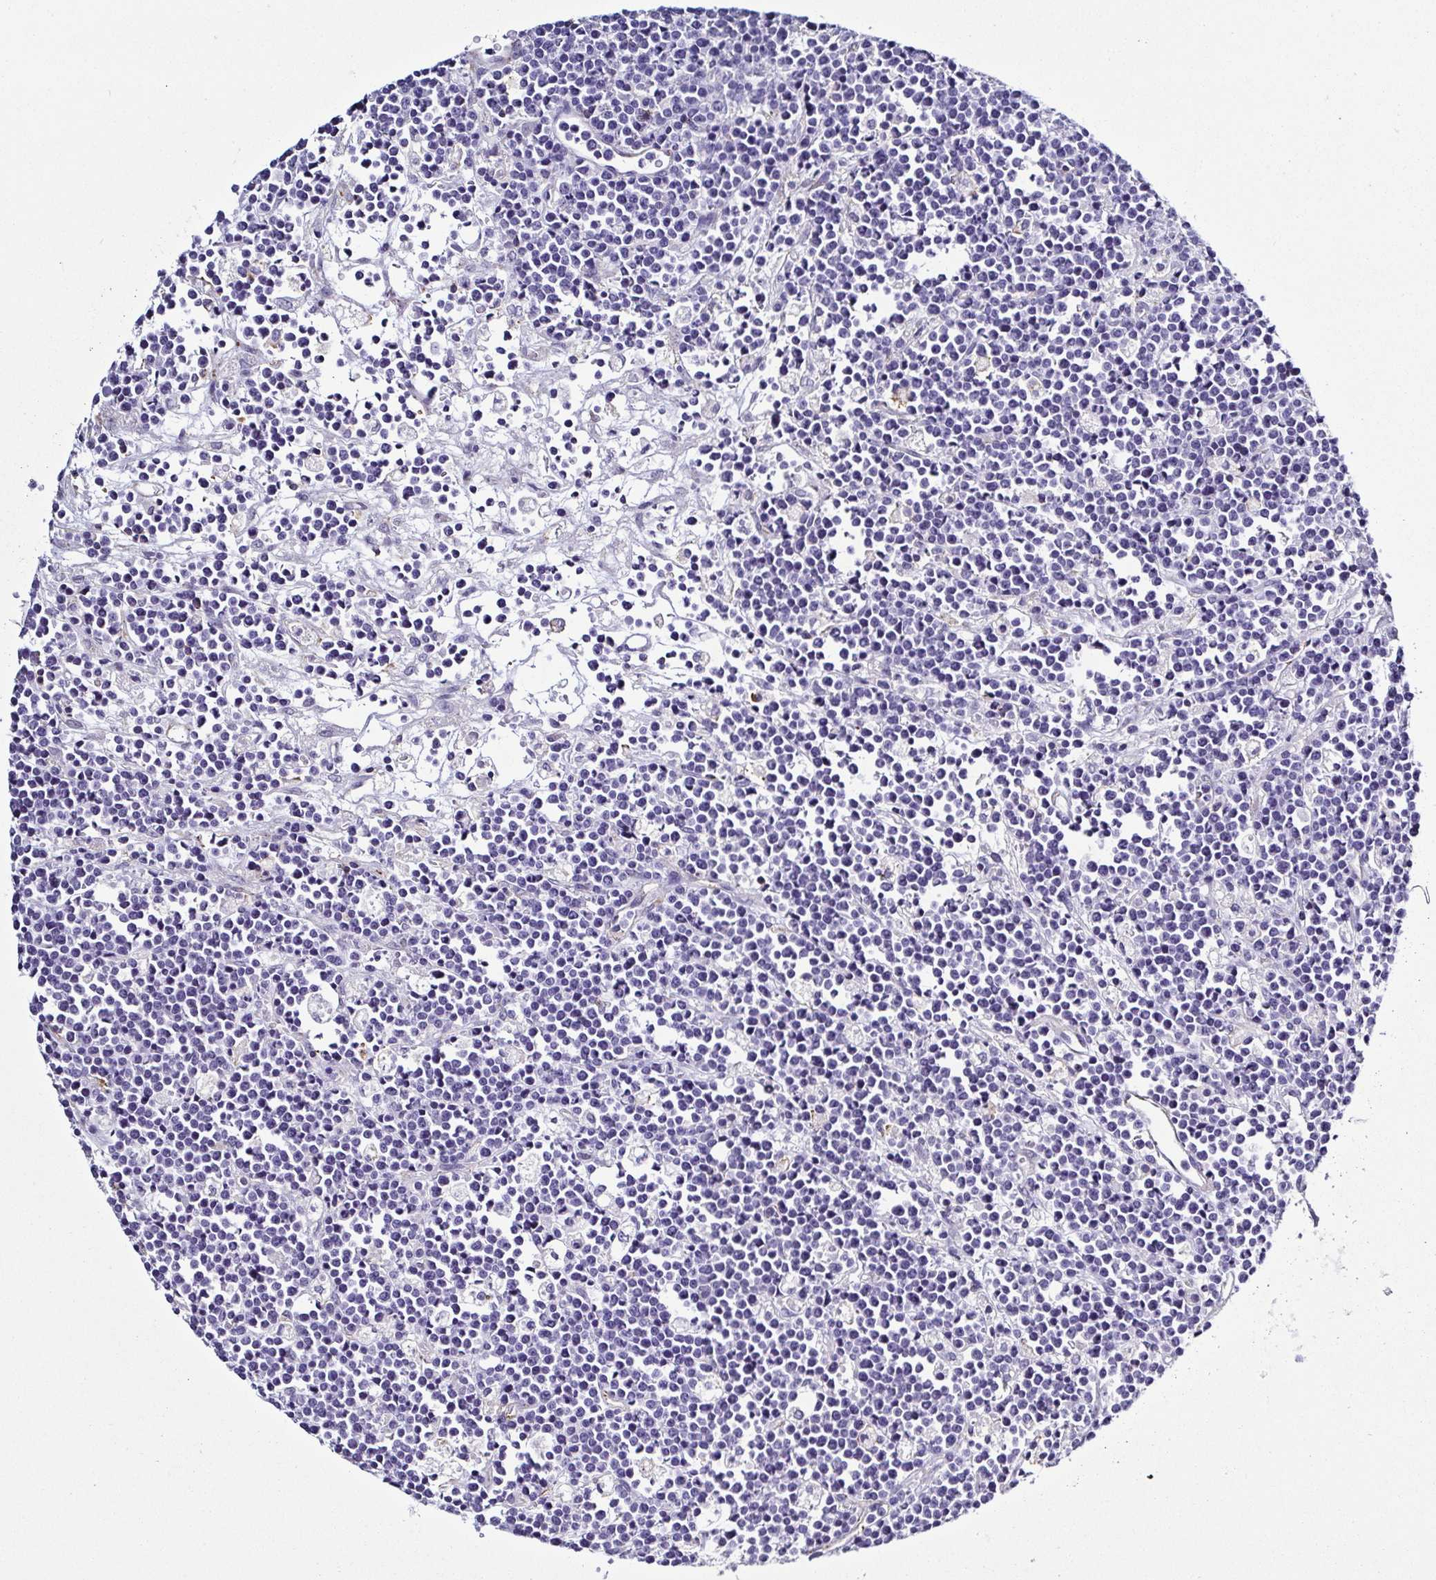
{"staining": {"intensity": "negative", "quantity": "none", "location": "none"}, "tissue": "lymphoma", "cell_type": "Tumor cells", "image_type": "cancer", "snomed": [{"axis": "morphology", "description": "Malignant lymphoma, non-Hodgkin's type, High grade"}, {"axis": "topography", "description": "Ovary"}], "caption": "This is an immunohistochemistry histopathology image of human malignant lymphoma, non-Hodgkin's type (high-grade). There is no staining in tumor cells.", "gene": "TNNT2", "patient": {"sex": "female", "age": 56}}